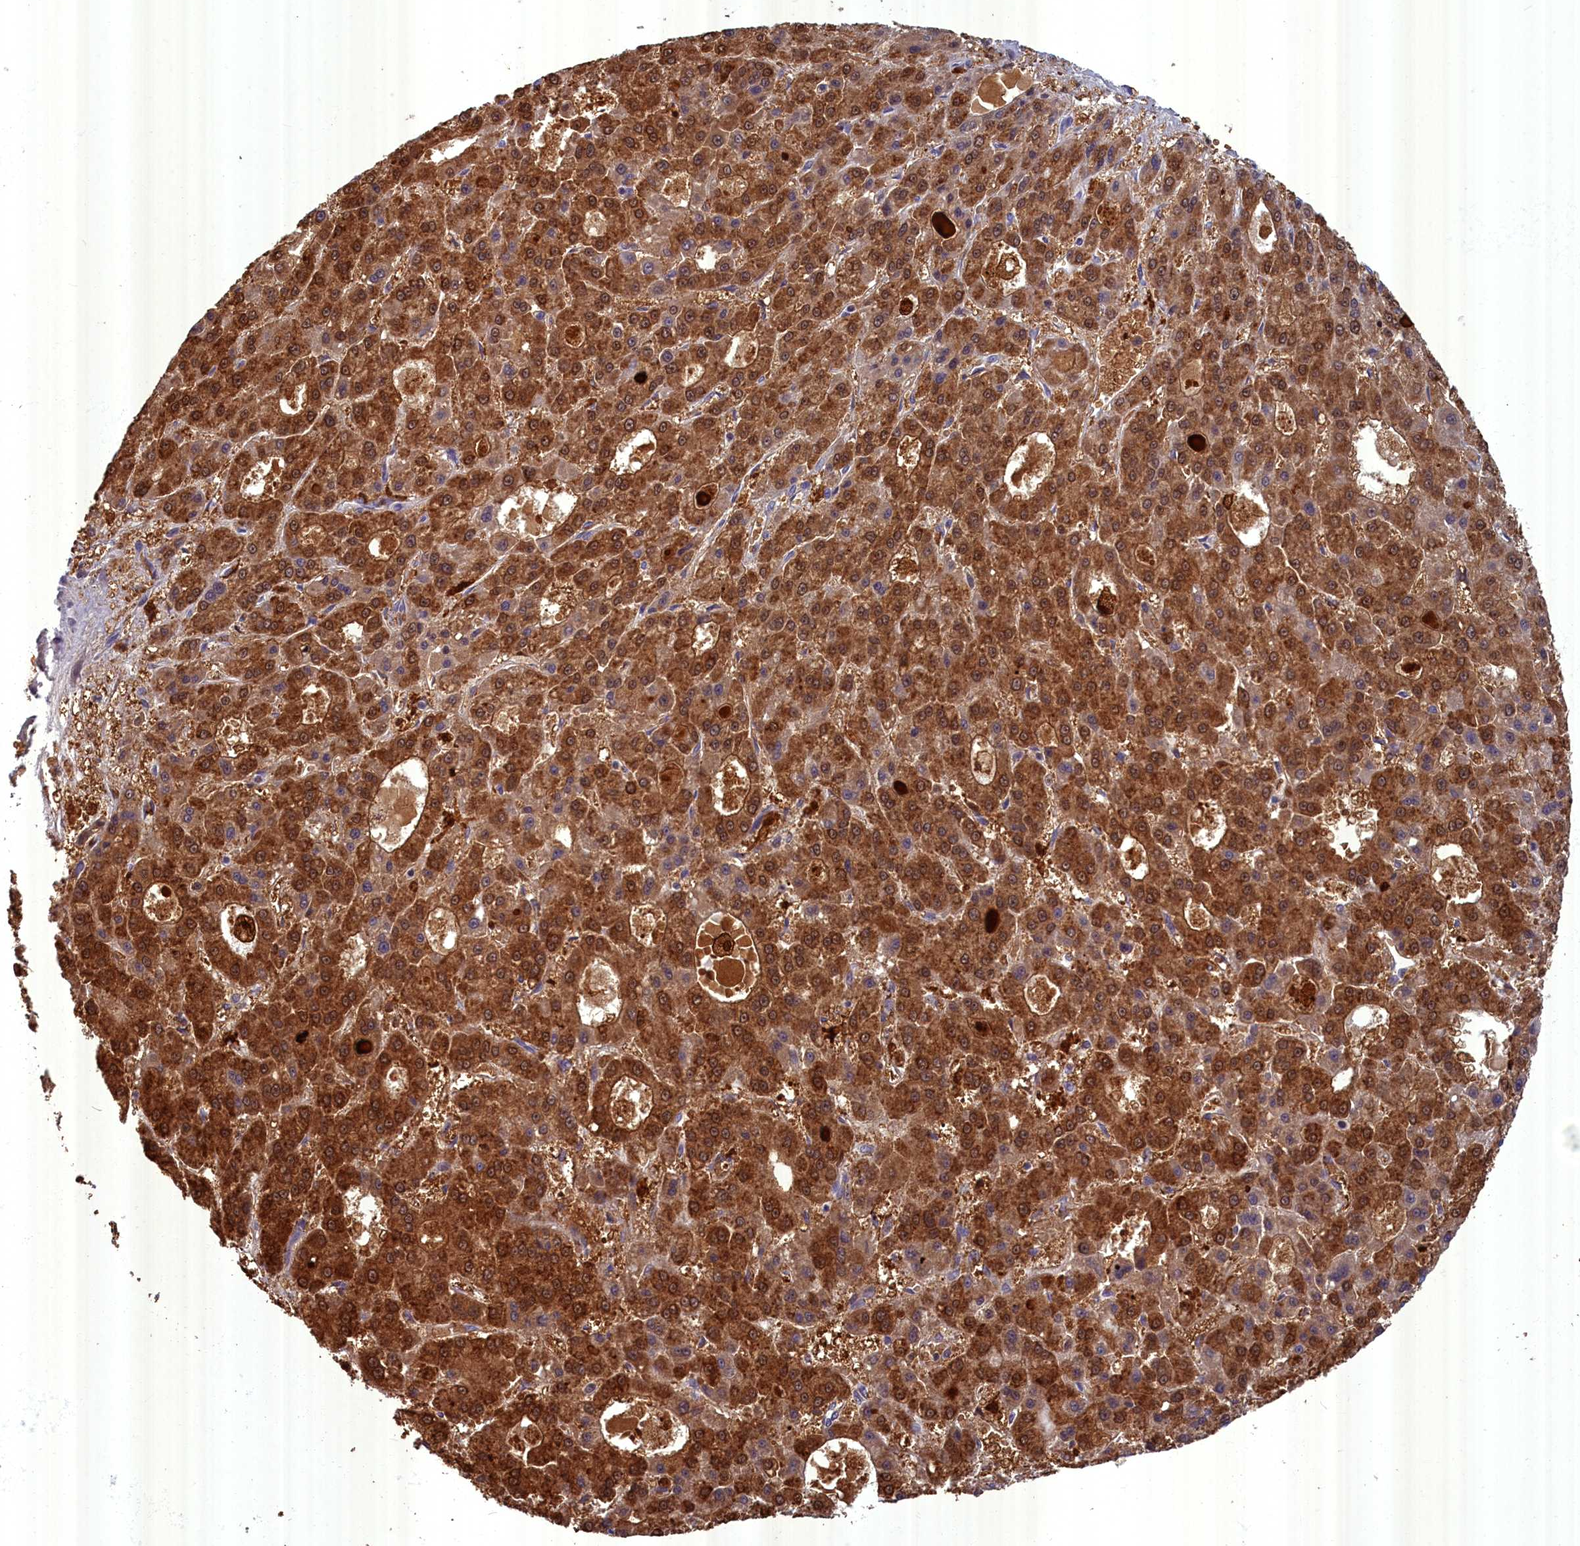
{"staining": {"intensity": "strong", "quantity": ">75%", "location": "cytoplasmic/membranous,nuclear"}, "tissue": "liver cancer", "cell_type": "Tumor cells", "image_type": "cancer", "snomed": [{"axis": "morphology", "description": "Carcinoma, Hepatocellular, NOS"}, {"axis": "topography", "description": "Liver"}], "caption": "Protein staining shows strong cytoplasmic/membranous and nuclear staining in about >75% of tumor cells in liver cancer (hepatocellular carcinoma). The staining was performed using DAB to visualize the protein expression in brown, while the nuclei were stained in blue with hematoxylin (Magnification: 20x).", "gene": "BLVRB", "patient": {"sex": "male", "age": 70}}